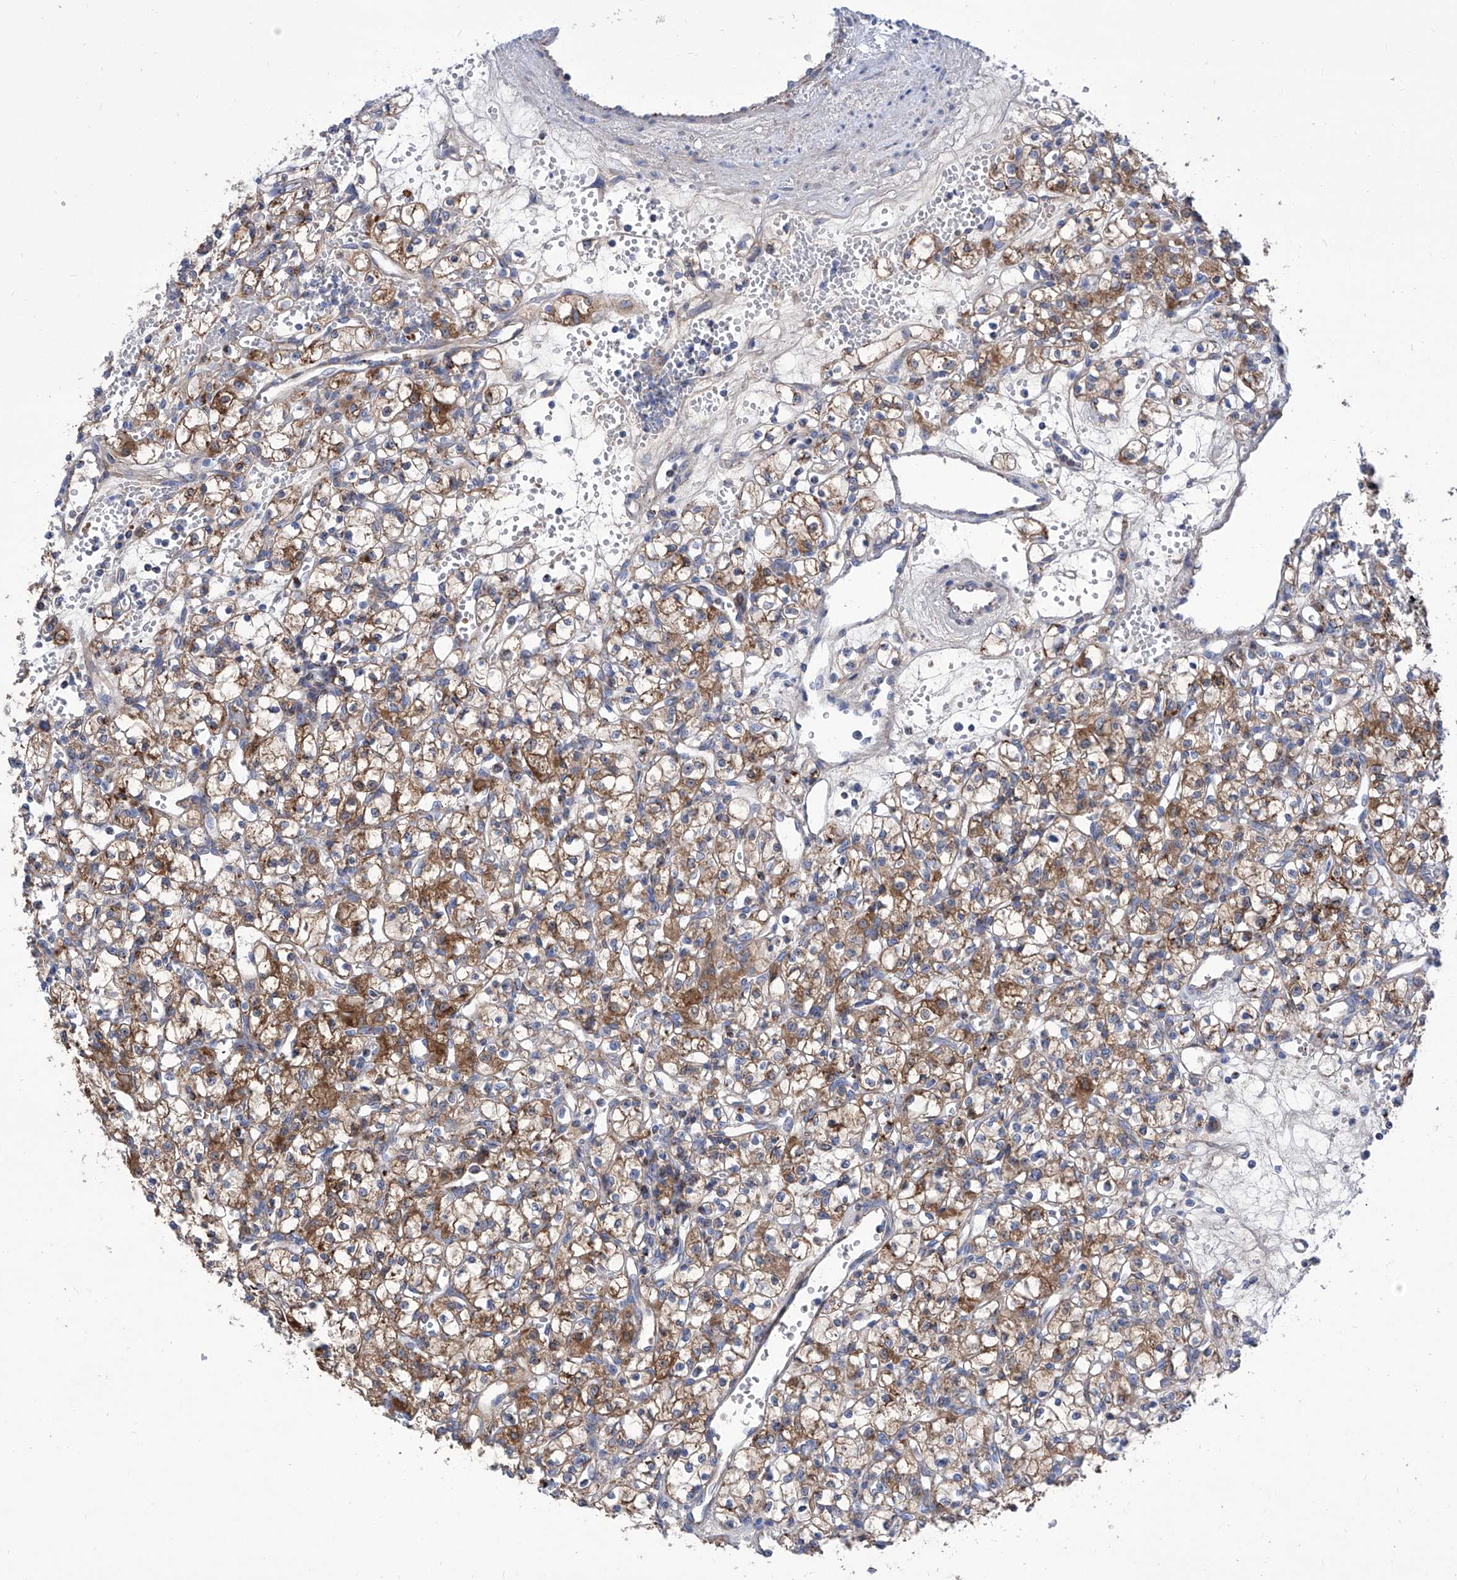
{"staining": {"intensity": "moderate", "quantity": ">75%", "location": "cytoplasmic/membranous"}, "tissue": "renal cancer", "cell_type": "Tumor cells", "image_type": "cancer", "snomed": [{"axis": "morphology", "description": "Adenocarcinoma, NOS"}, {"axis": "topography", "description": "Kidney"}], "caption": "Renal cancer (adenocarcinoma) was stained to show a protein in brown. There is medium levels of moderate cytoplasmic/membranous positivity in about >75% of tumor cells.", "gene": "SRBD1", "patient": {"sex": "female", "age": 59}}